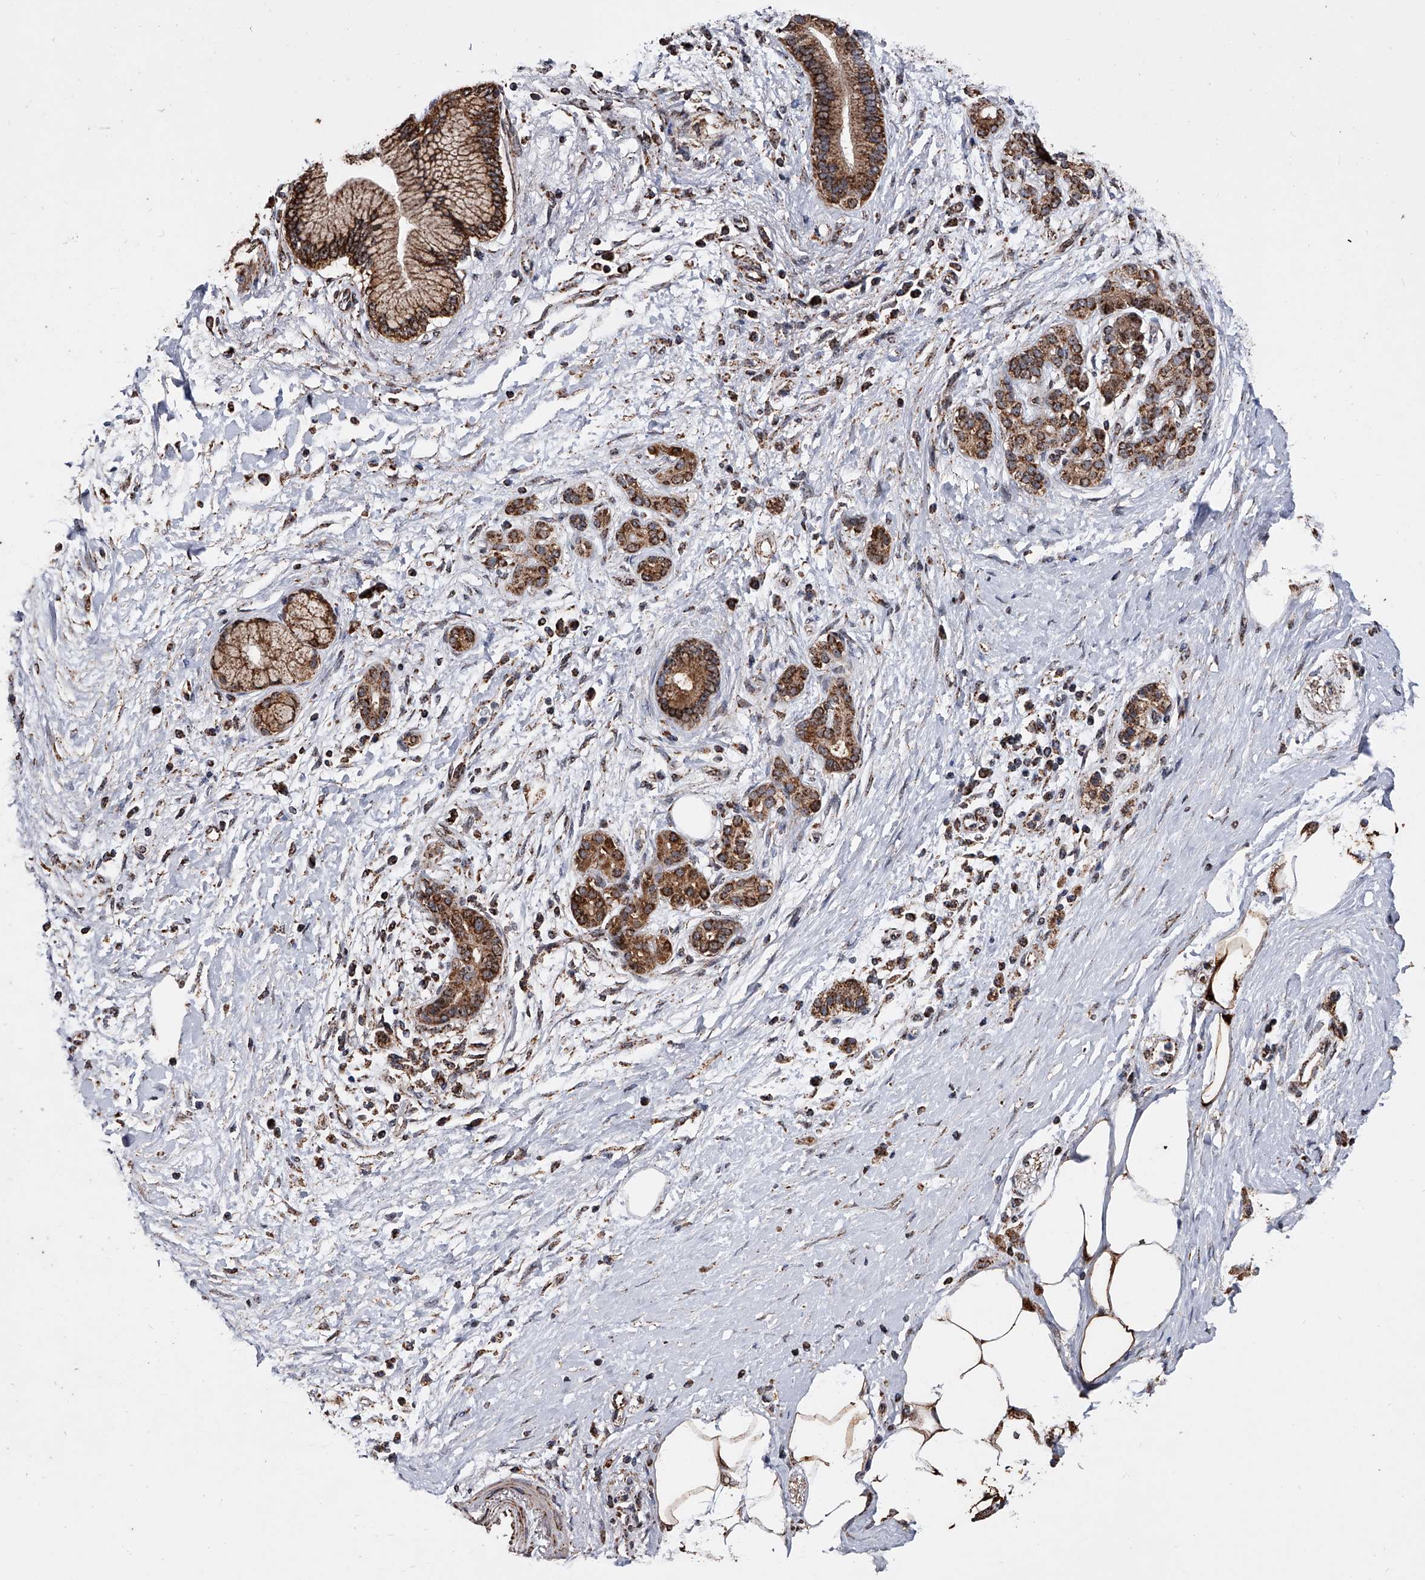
{"staining": {"intensity": "strong", "quantity": ">75%", "location": "cytoplasmic/membranous,nuclear"}, "tissue": "pancreatic cancer", "cell_type": "Tumor cells", "image_type": "cancer", "snomed": [{"axis": "morphology", "description": "Adenocarcinoma, NOS"}, {"axis": "topography", "description": "Pancreas"}], "caption": "A brown stain highlights strong cytoplasmic/membranous and nuclear positivity of a protein in pancreatic cancer (adenocarcinoma) tumor cells. (brown staining indicates protein expression, while blue staining denotes nuclei).", "gene": "SMPDL3A", "patient": {"sex": "male", "age": 58}}